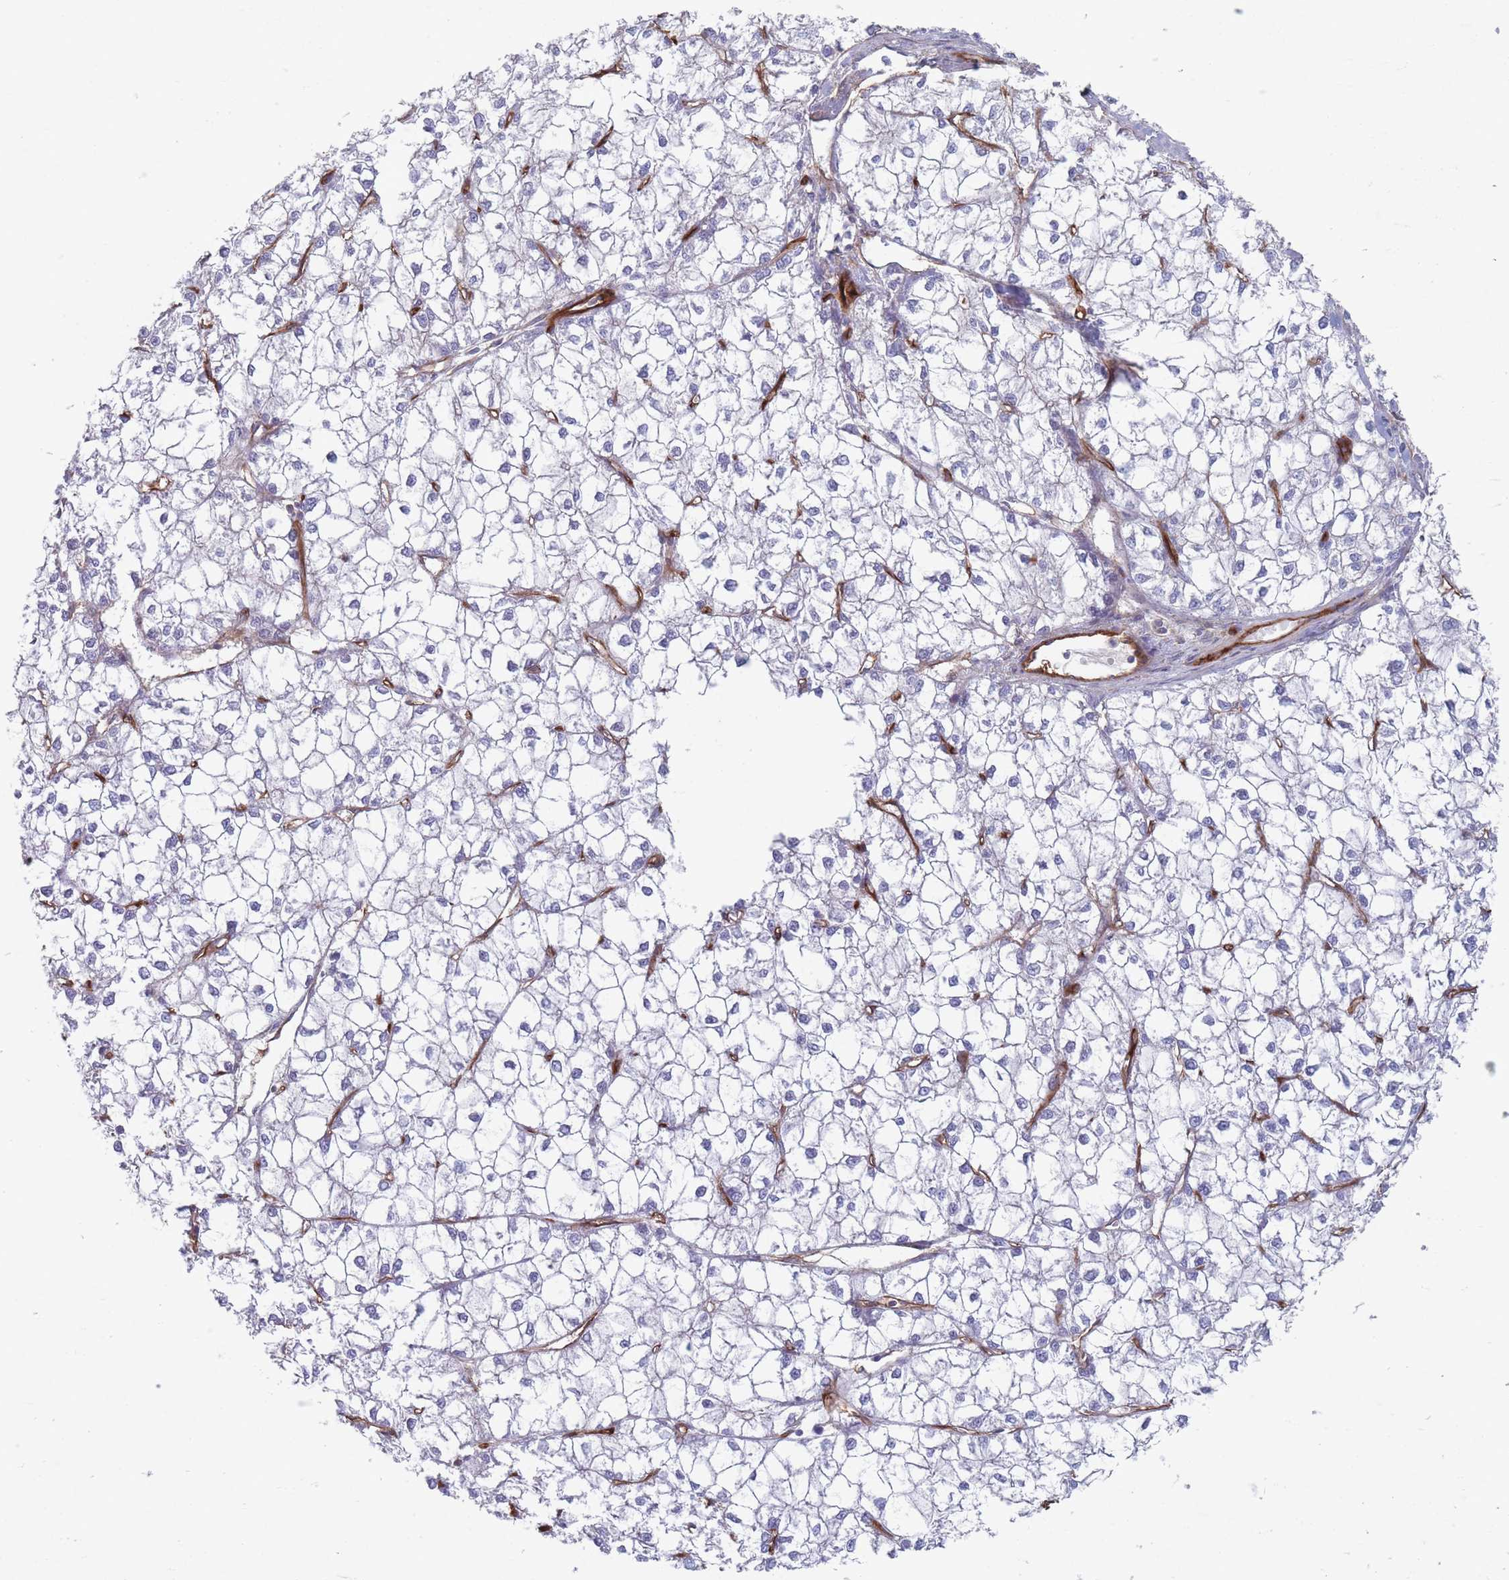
{"staining": {"intensity": "negative", "quantity": "none", "location": "none"}, "tissue": "liver cancer", "cell_type": "Tumor cells", "image_type": "cancer", "snomed": [{"axis": "morphology", "description": "Carcinoma, Hepatocellular, NOS"}, {"axis": "topography", "description": "Liver"}], "caption": "IHC micrograph of neoplastic tissue: liver cancer (hepatocellular carcinoma) stained with DAB reveals no significant protein staining in tumor cells.", "gene": "PLPP1", "patient": {"sex": "female", "age": 43}}